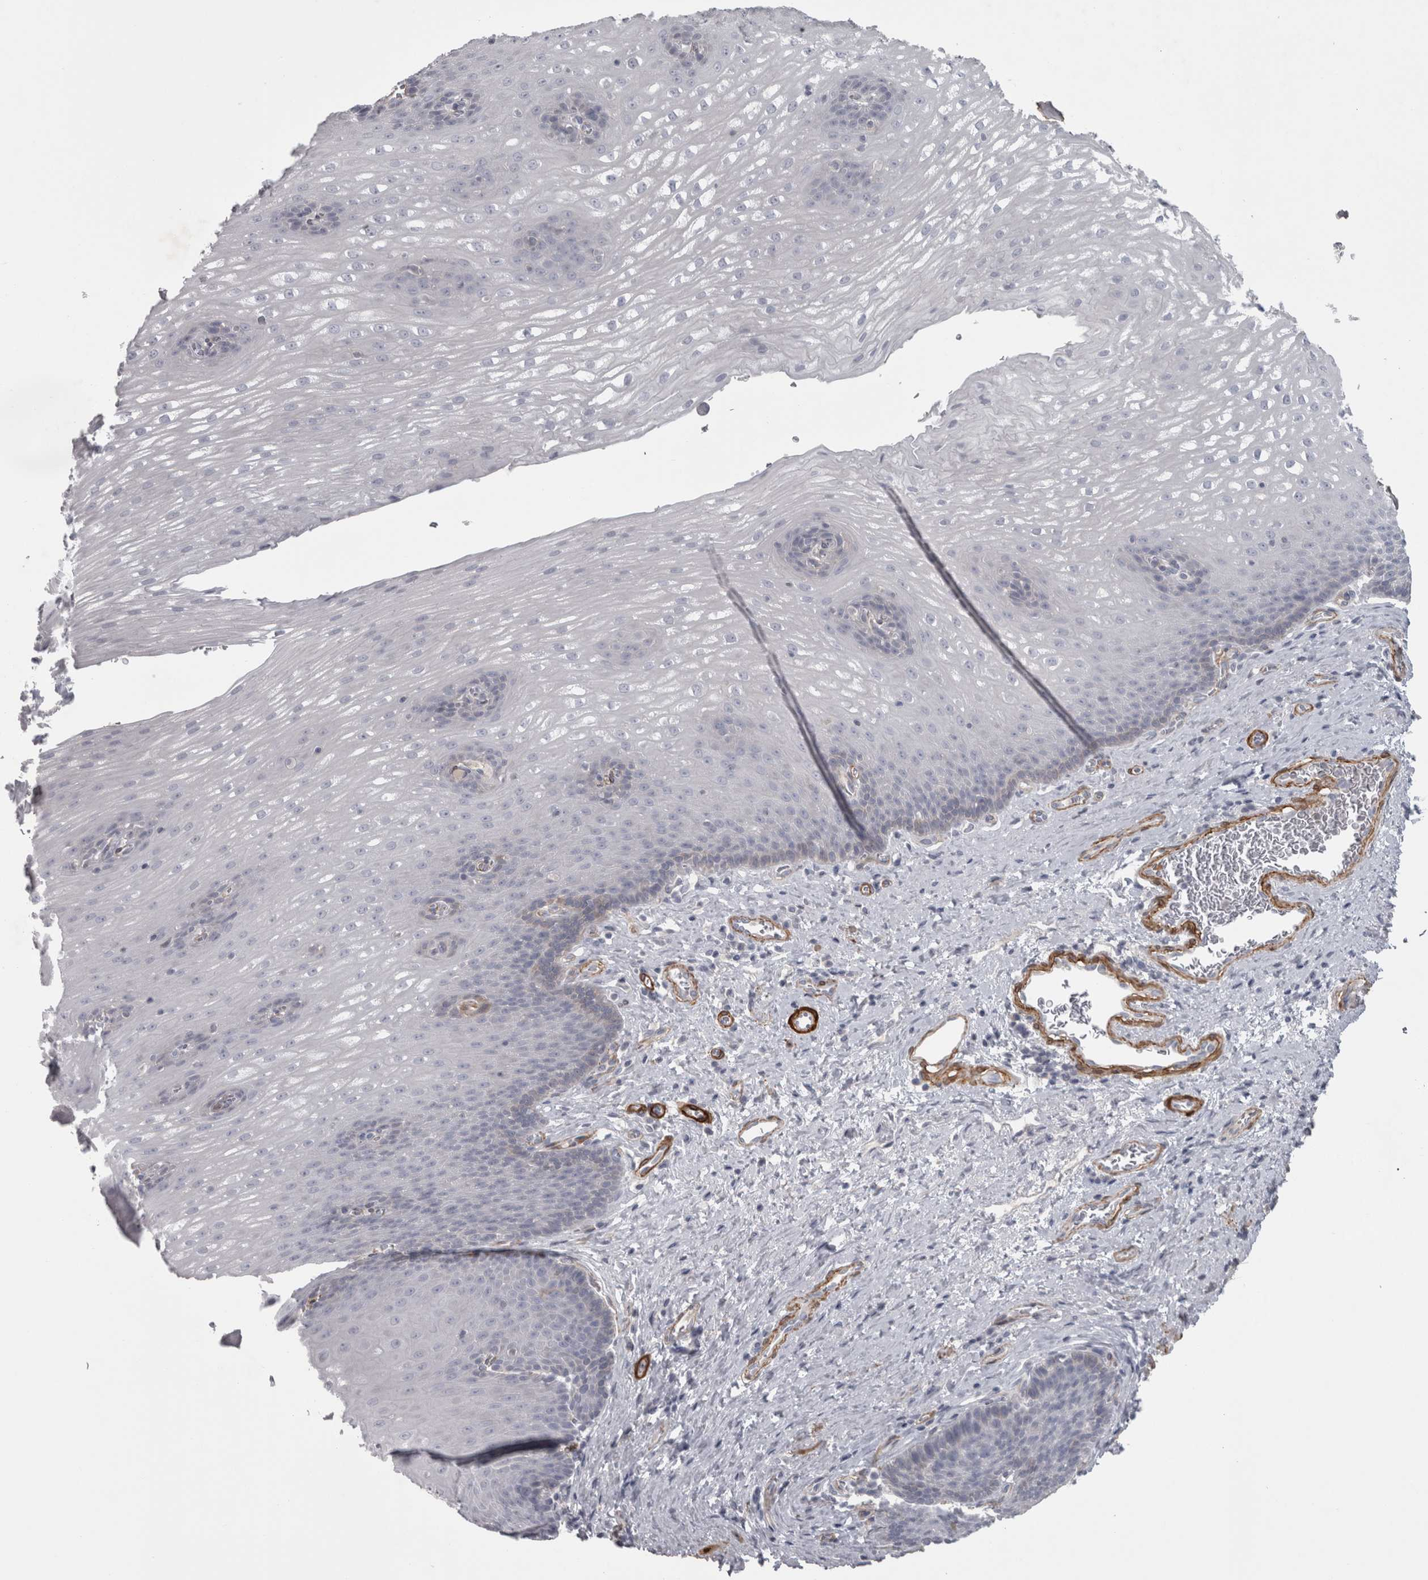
{"staining": {"intensity": "negative", "quantity": "none", "location": "none"}, "tissue": "esophagus", "cell_type": "Squamous epithelial cells", "image_type": "normal", "snomed": [{"axis": "morphology", "description": "Normal tissue, NOS"}, {"axis": "topography", "description": "Esophagus"}], "caption": "Esophagus stained for a protein using immunohistochemistry demonstrates no staining squamous epithelial cells.", "gene": "PPP1R12B", "patient": {"sex": "male", "age": 48}}